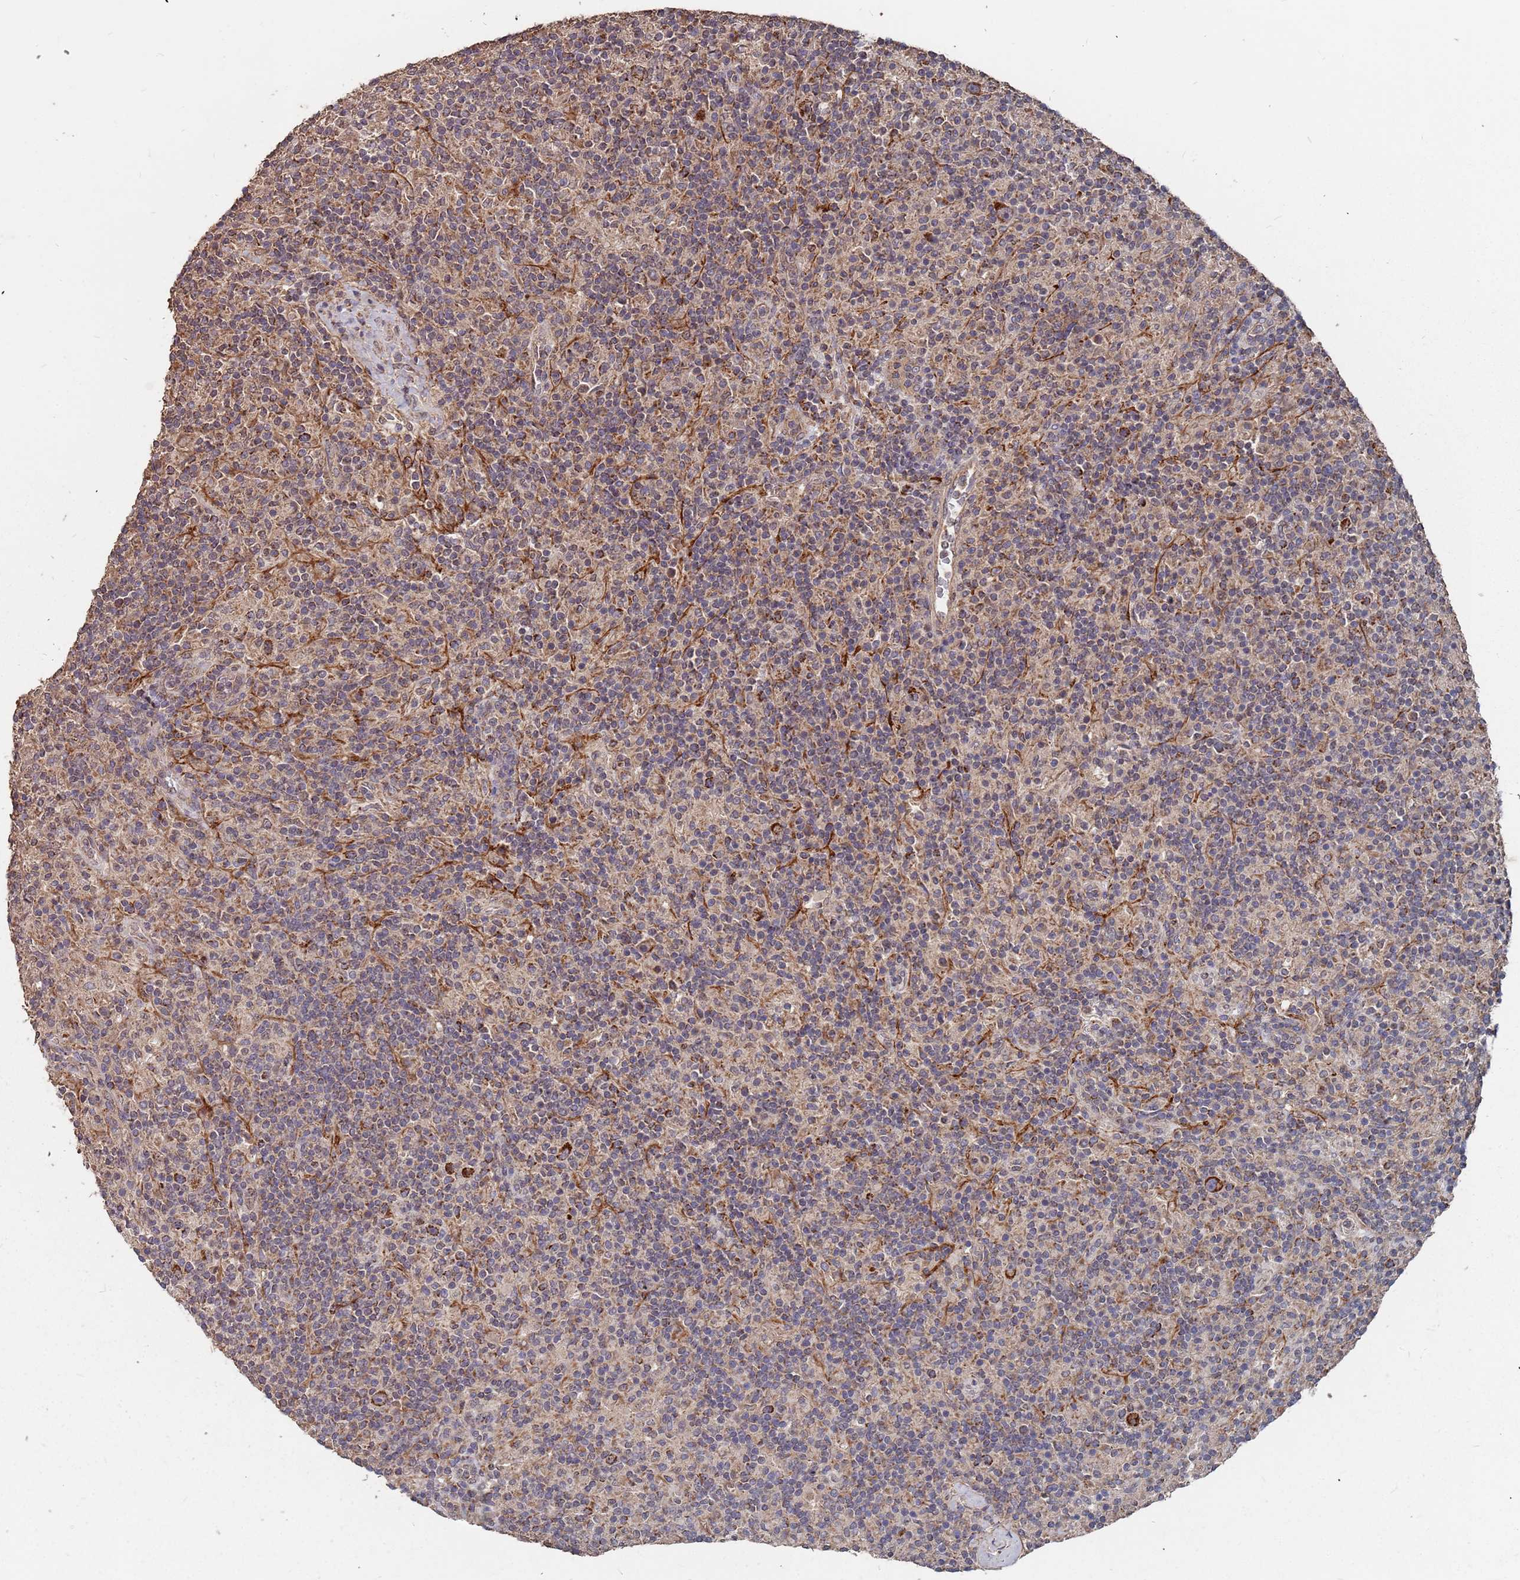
{"staining": {"intensity": "strong", "quantity": ">75%", "location": "cytoplasmic/membranous"}, "tissue": "lymphoma", "cell_type": "Tumor cells", "image_type": "cancer", "snomed": [{"axis": "morphology", "description": "Hodgkin's disease, NOS"}, {"axis": "topography", "description": "Lymph node"}], "caption": "Immunohistochemistry photomicrograph of human lymphoma stained for a protein (brown), which exhibits high levels of strong cytoplasmic/membranous expression in approximately >75% of tumor cells.", "gene": "PRORP", "patient": {"sex": "male", "age": 70}}